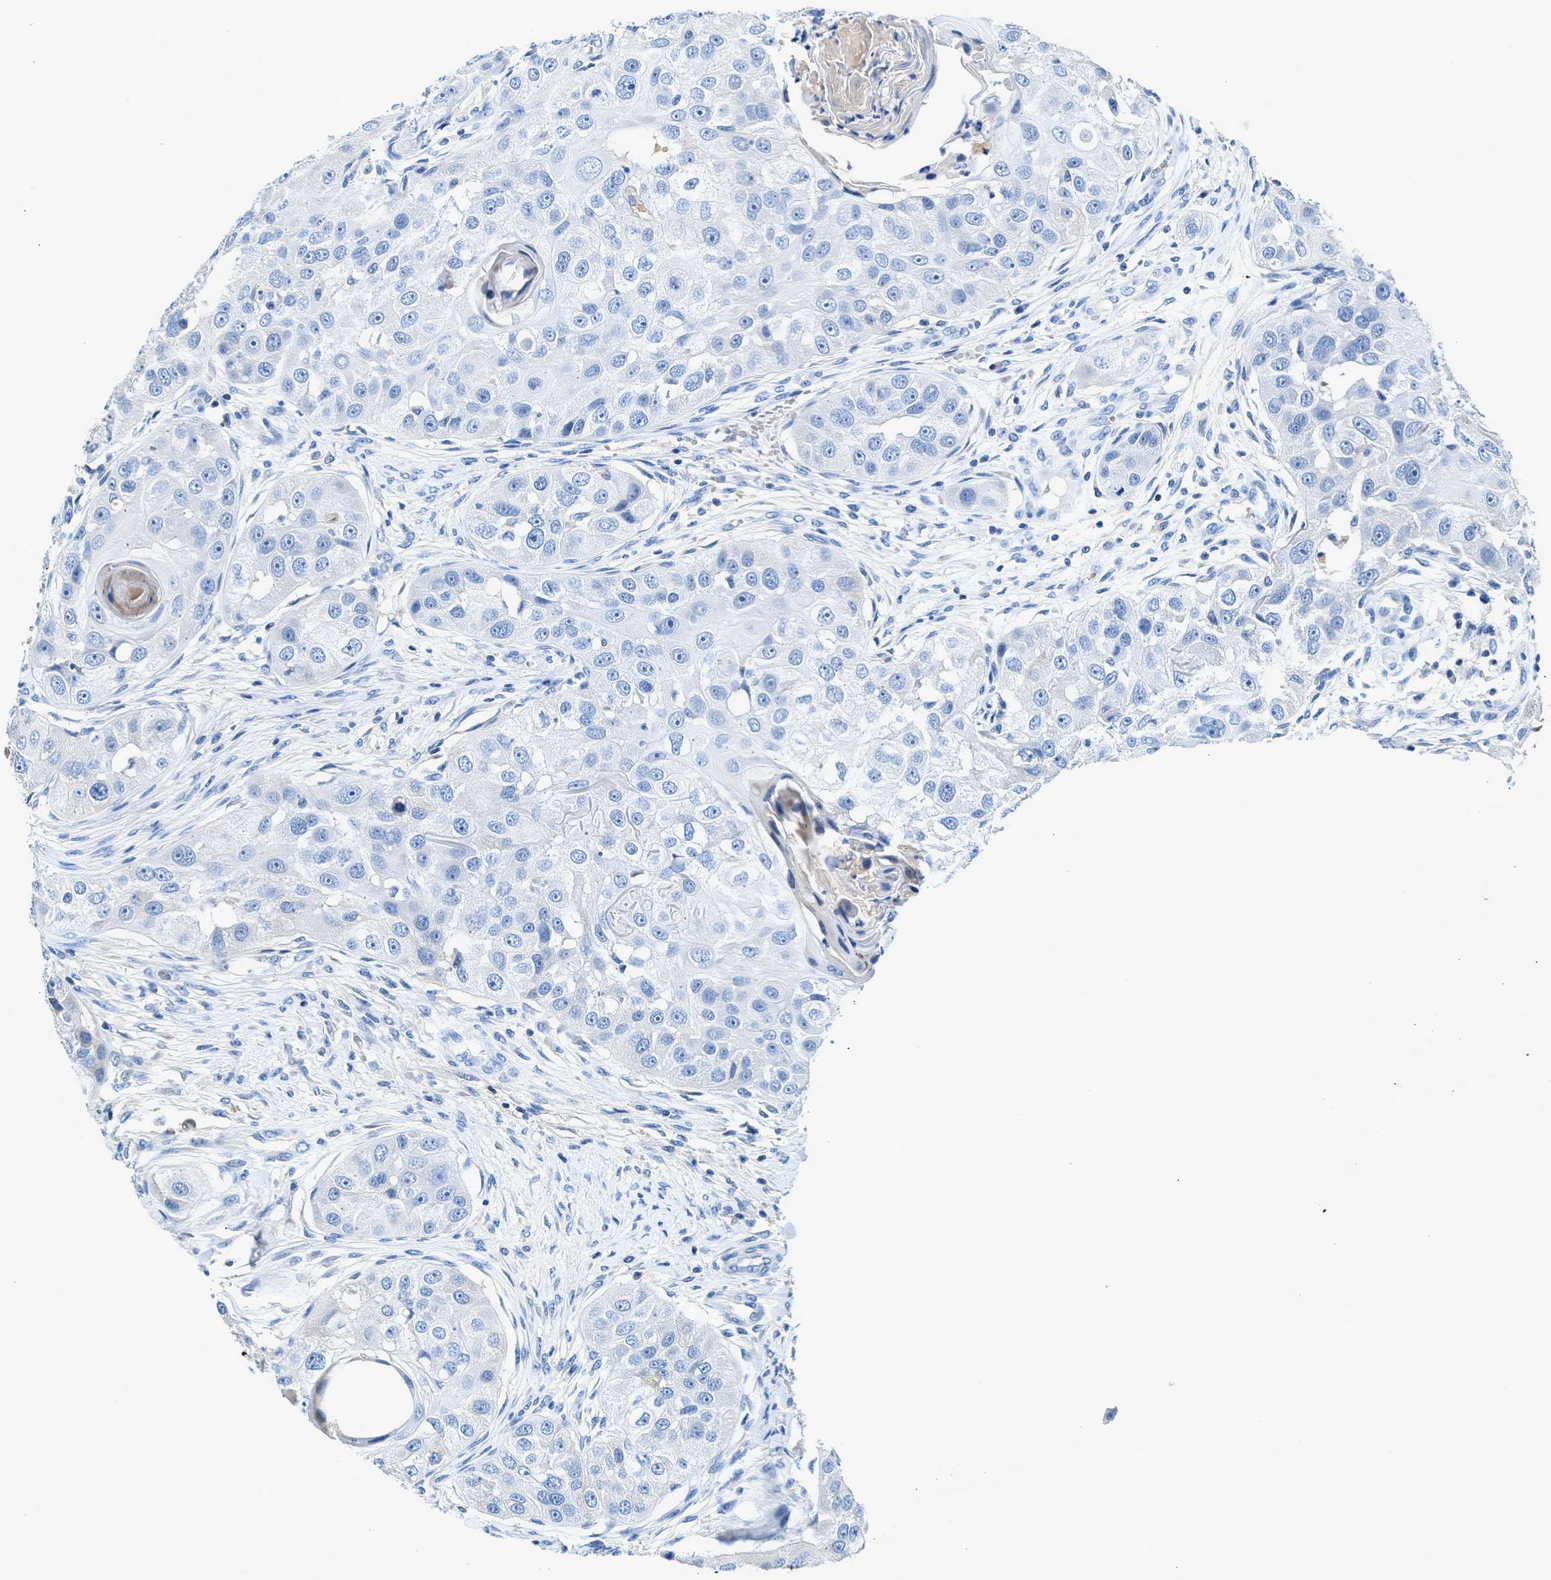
{"staining": {"intensity": "negative", "quantity": "none", "location": "none"}, "tissue": "head and neck cancer", "cell_type": "Tumor cells", "image_type": "cancer", "snomed": [{"axis": "morphology", "description": "Normal tissue, NOS"}, {"axis": "morphology", "description": "Squamous cell carcinoma, NOS"}, {"axis": "topography", "description": "Skeletal muscle"}, {"axis": "topography", "description": "Head-Neck"}], "caption": "A micrograph of squamous cell carcinoma (head and neck) stained for a protein reveals no brown staining in tumor cells.", "gene": "RWDD2B", "patient": {"sex": "male", "age": 51}}